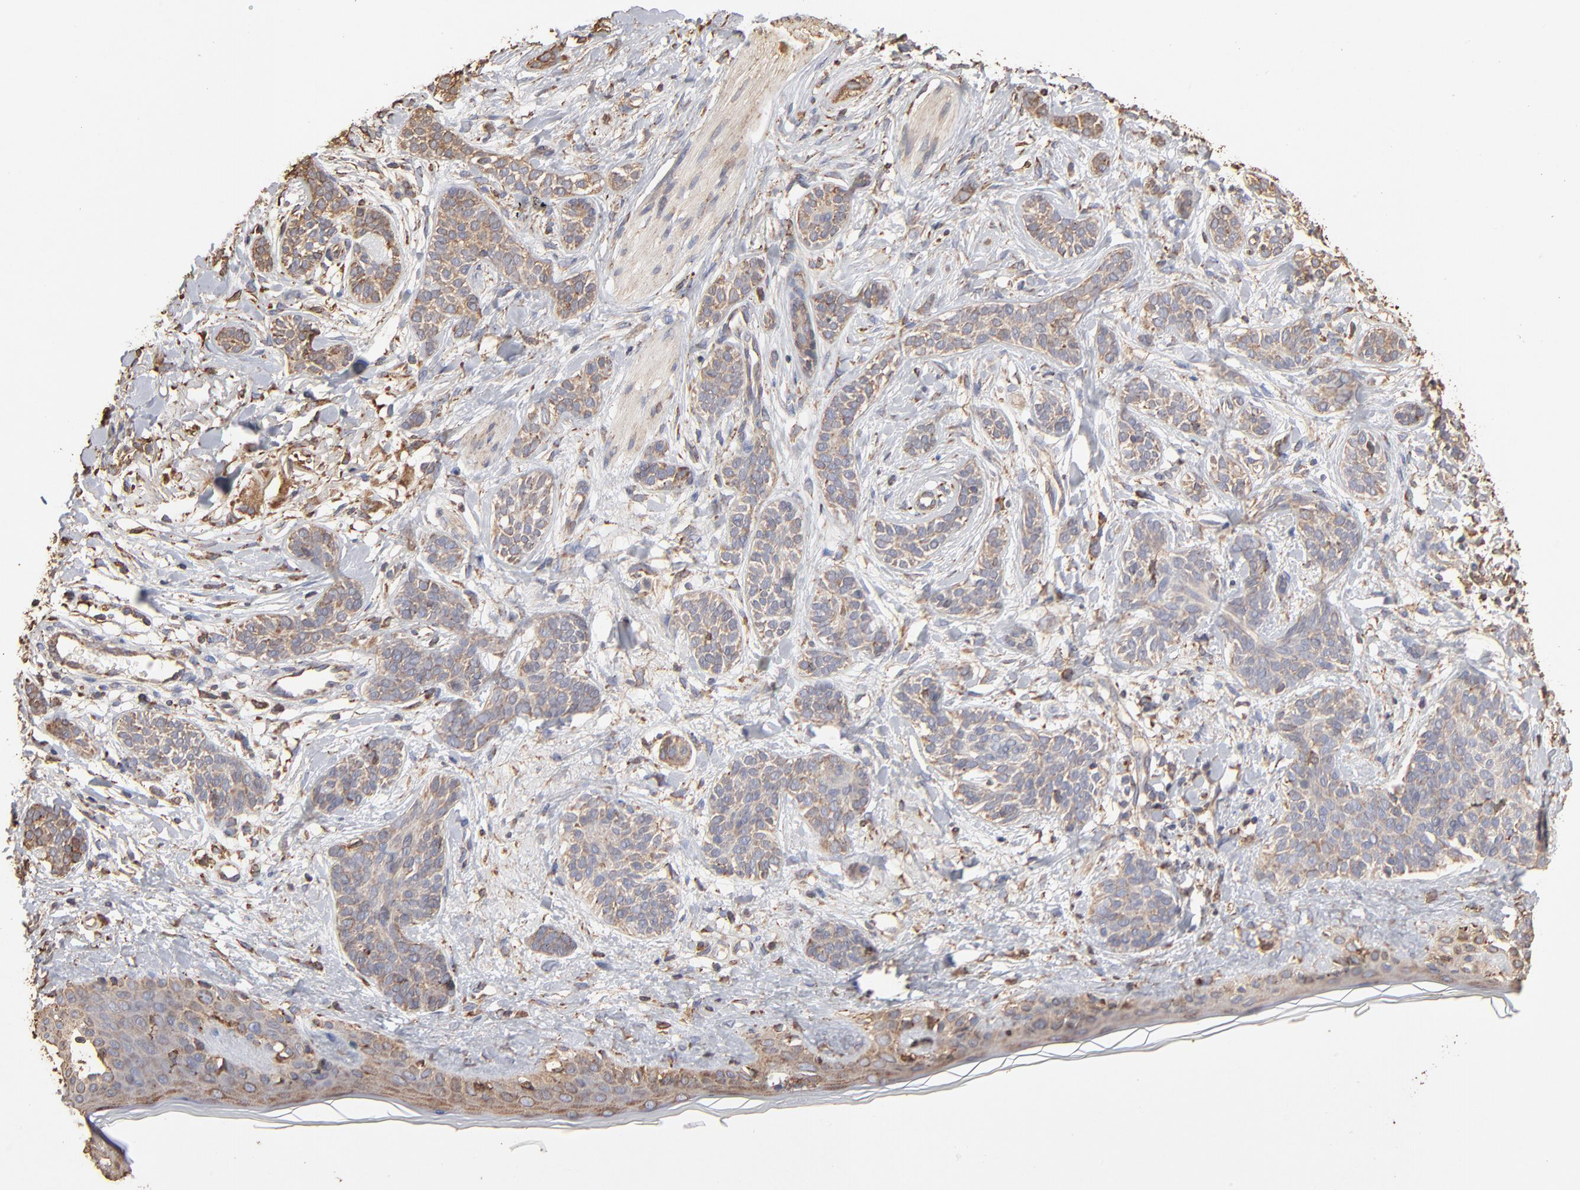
{"staining": {"intensity": "weak", "quantity": ">75%", "location": "cytoplasmic/membranous"}, "tissue": "skin cancer", "cell_type": "Tumor cells", "image_type": "cancer", "snomed": [{"axis": "morphology", "description": "Normal tissue, NOS"}, {"axis": "morphology", "description": "Basal cell carcinoma"}, {"axis": "topography", "description": "Skin"}], "caption": "Immunohistochemical staining of skin cancer (basal cell carcinoma) reveals weak cytoplasmic/membranous protein staining in about >75% of tumor cells. (brown staining indicates protein expression, while blue staining denotes nuclei).", "gene": "PDIA3", "patient": {"sex": "male", "age": 63}}